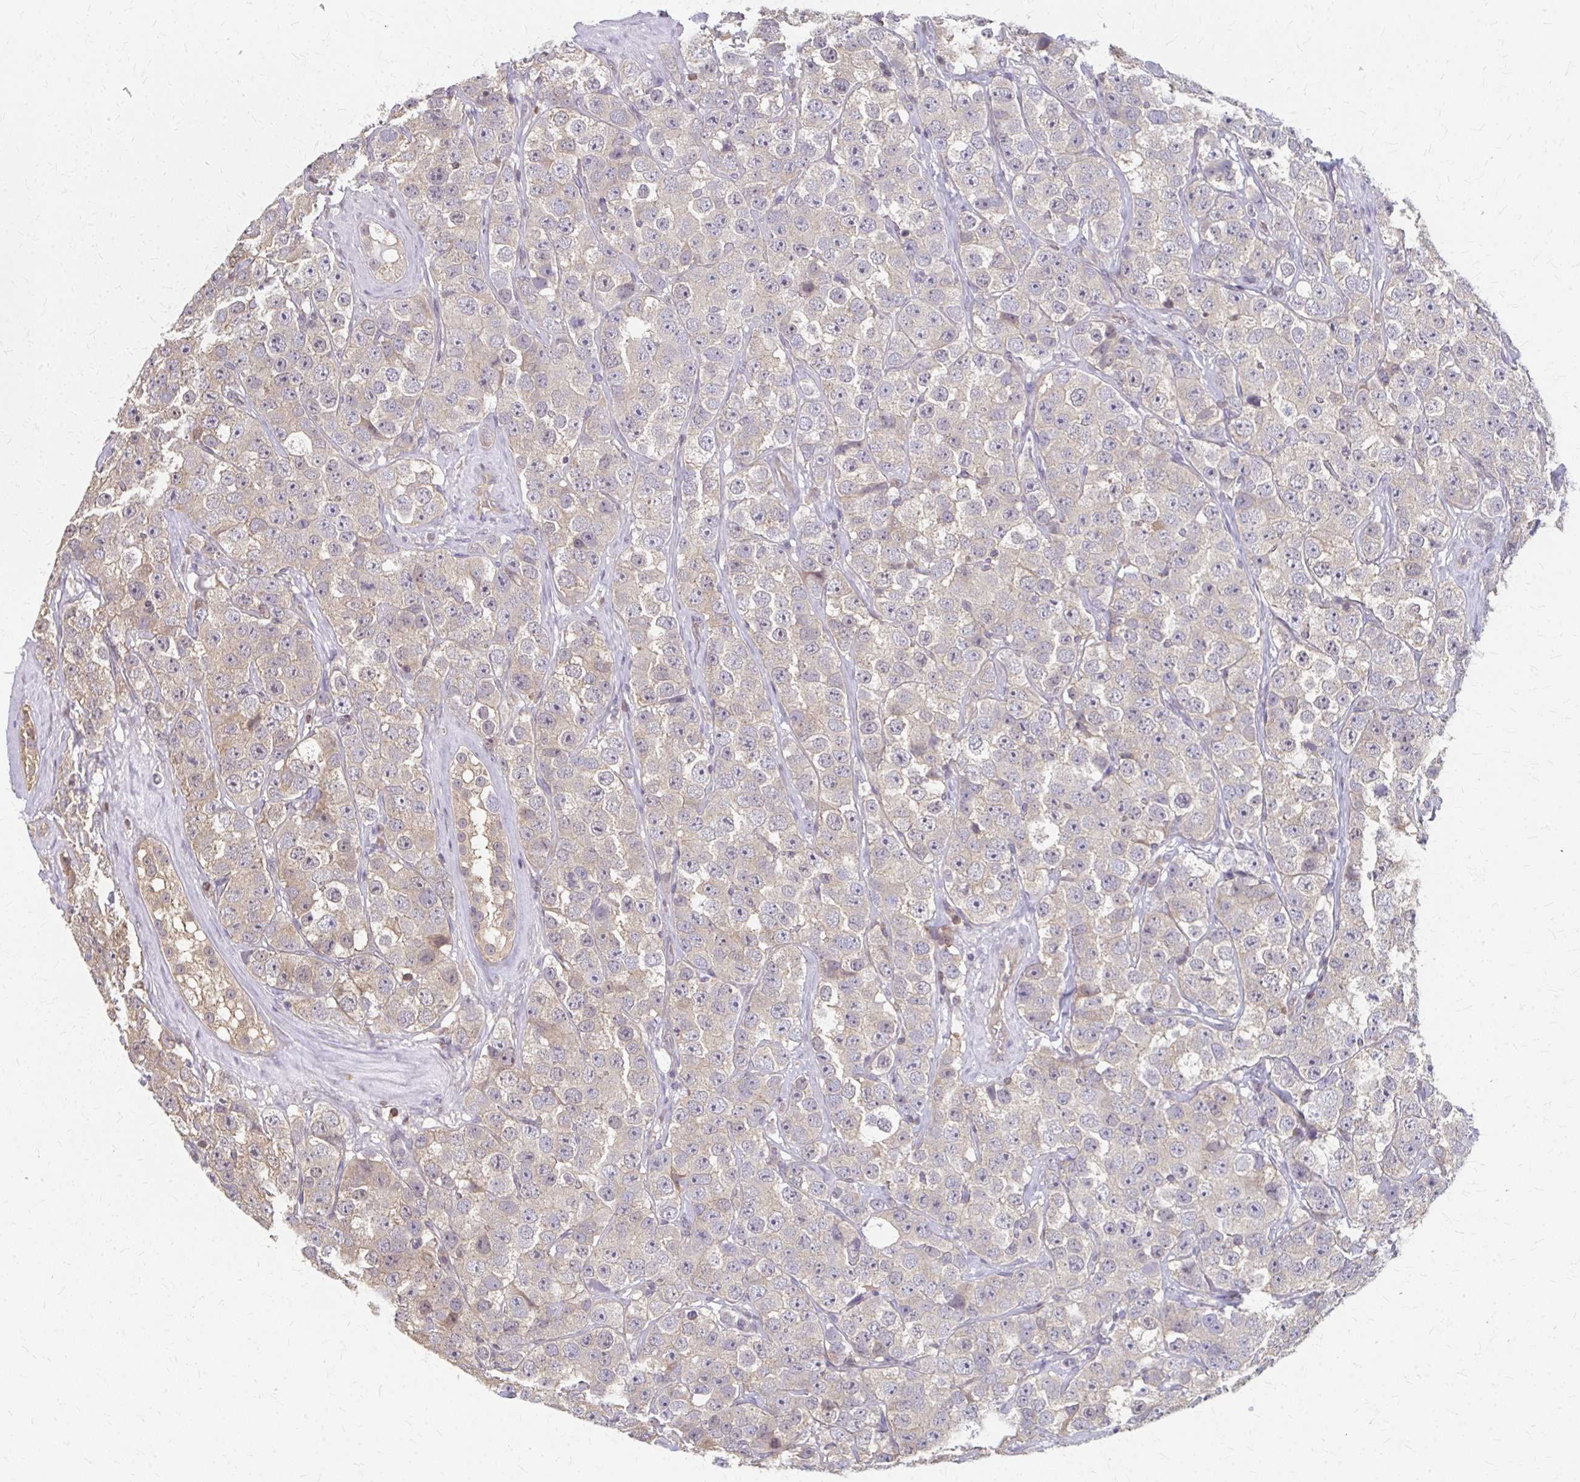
{"staining": {"intensity": "weak", "quantity": "25%-75%", "location": "cytoplasmic/membranous"}, "tissue": "testis cancer", "cell_type": "Tumor cells", "image_type": "cancer", "snomed": [{"axis": "morphology", "description": "Seminoma, NOS"}, {"axis": "topography", "description": "Testis"}], "caption": "Tumor cells exhibit low levels of weak cytoplasmic/membranous positivity in approximately 25%-75% of cells in seminoma (testis). (Brightfield microscopy of DAB IHC at high magnification).", "gene": "RABGAP1L", "patient": {"sex": "male", "age": 28}}